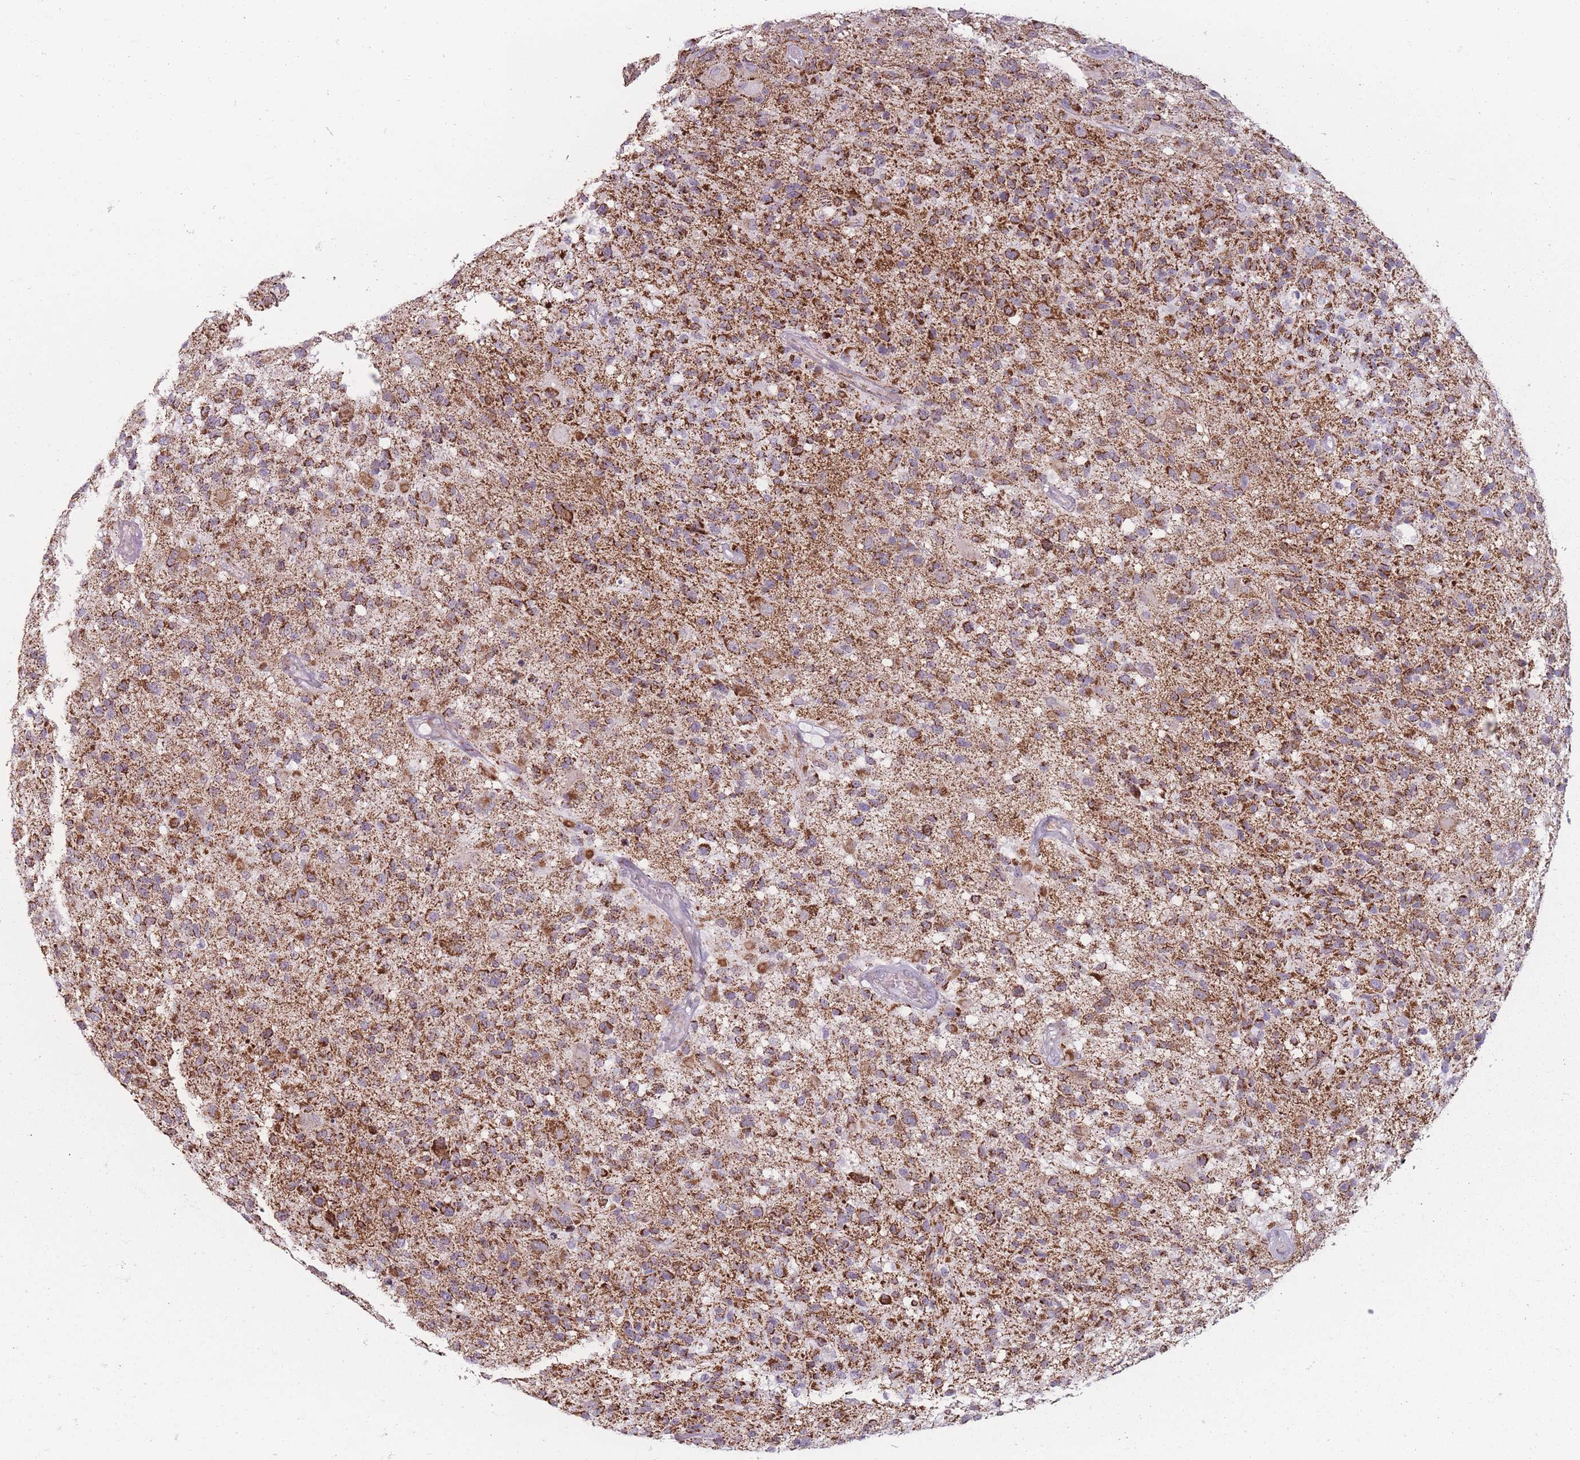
{"staining": {"intensity": "strong", "quantity": ">75%", "location": "cytoplasmic/membranous"}, "tissue": "glioma", "cell_type": "Tumor cells", "image_type": "cancer", "snomed": [{"axis": "morphology", "description": "Glioma, malignant, High grade"}, {"axis": "morphology", "description": "Glioblastoma, NOS"}, {"axis": "topography", "description": "Brain"}], "caption": "Protein expression analysis of human glioblastoma reveals strong cytoplasmic/membranous expression in about >75% of tumor cells.", "gene": "DCHS1", "patient": {"sex": "male", "age": 60}}